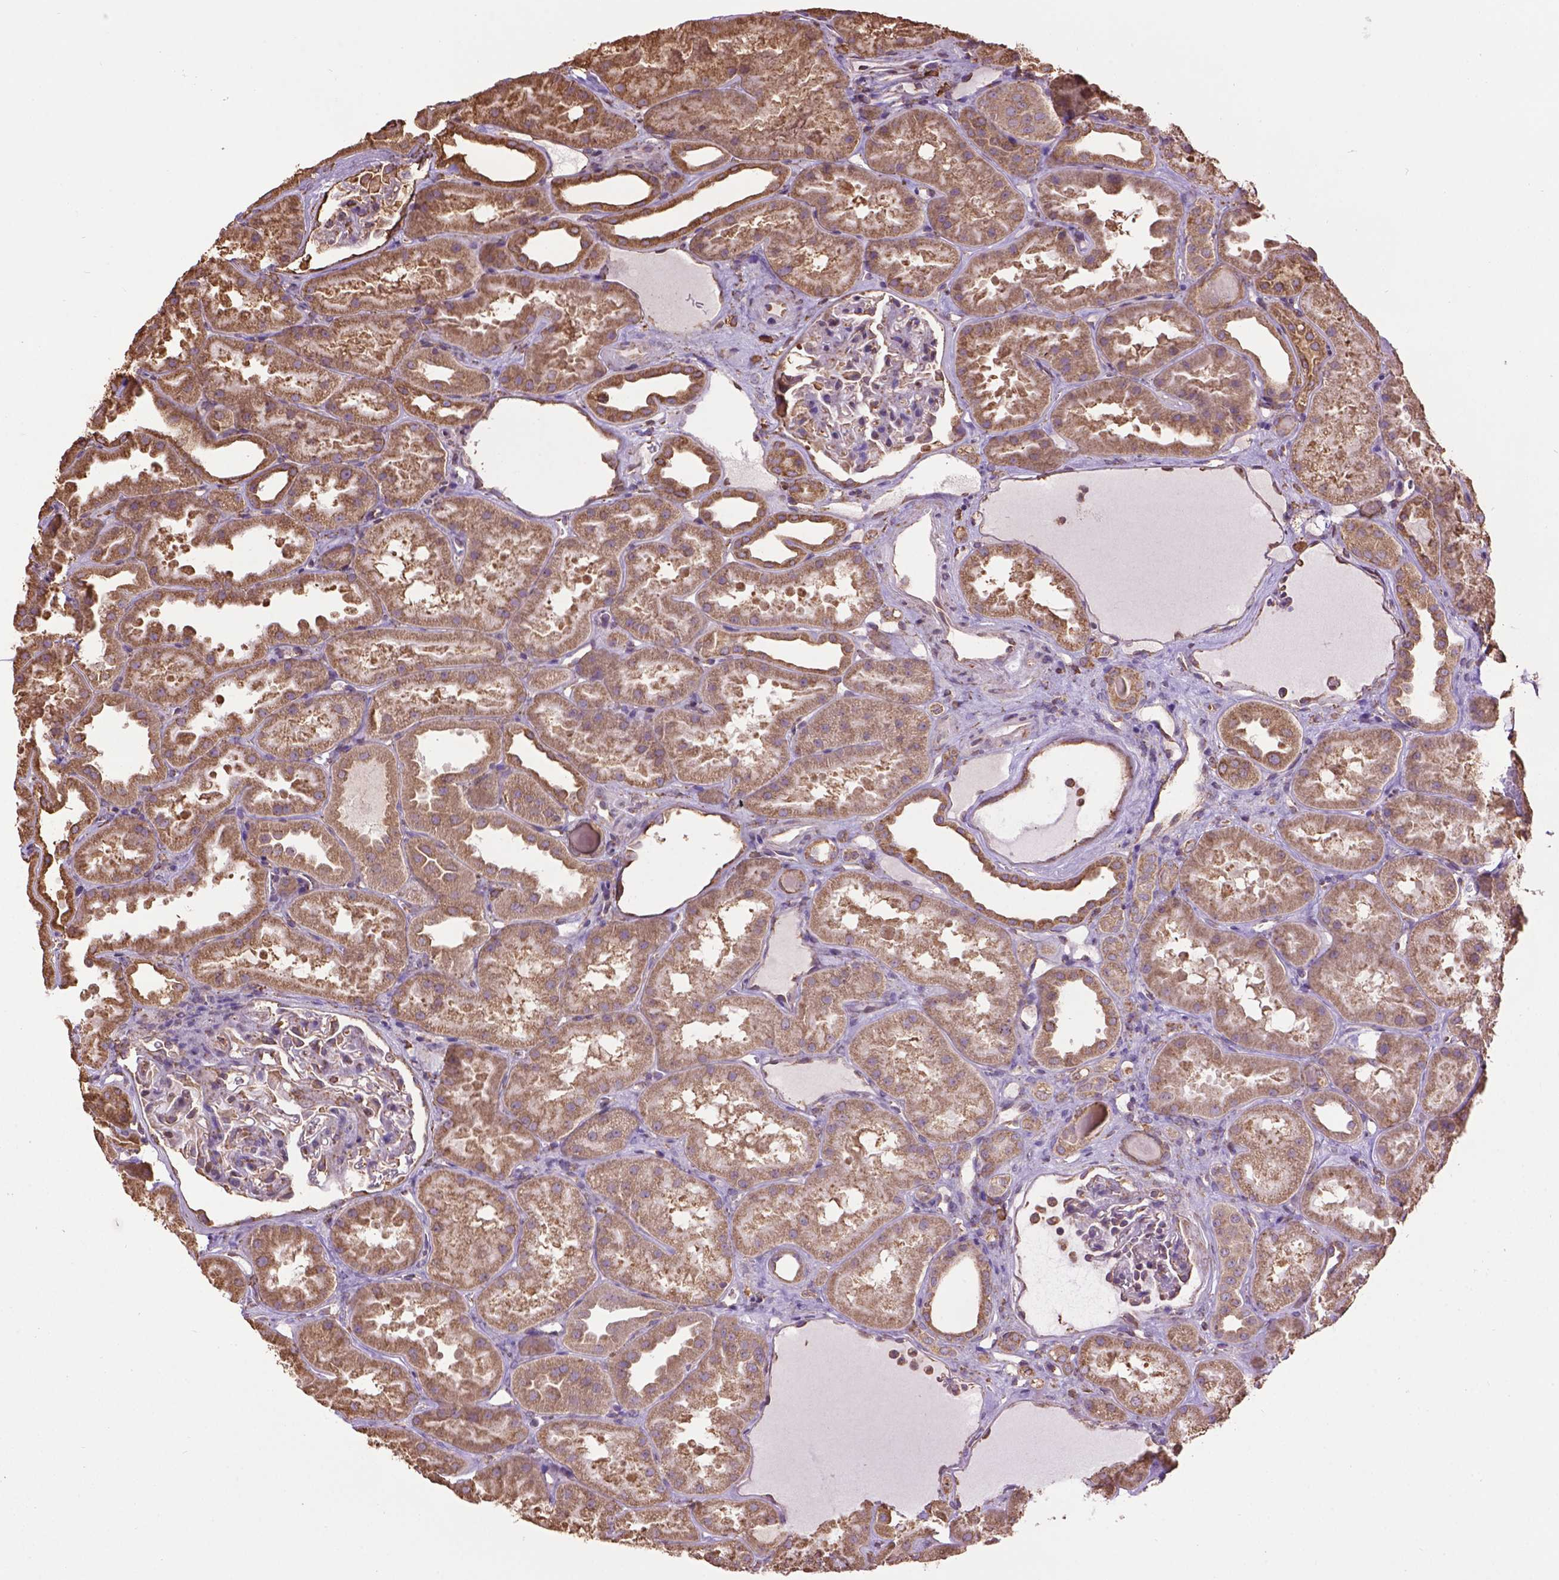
{"staining": {"intensity": "weak", "quantity": "25%-75%", "location": "cytoplasmic/membranous"}, "tissue": "kidney", "cell_type": "Cells in glomeruli", "image_type": "normal", "snomed": [{"axis": "morphology", "description": "Normal tissue, NOS"}, {"axis": "topography", "description": "Kidney"}], "caption": "Normal kidney was stained to show a protein in brown. There is low levels of weak cytoplasmic/membranous expression in about 25%-75% of cells in glomeruli.", "gene": "PPP2R5E", "patient": {"sex": "male", "age": 61}}